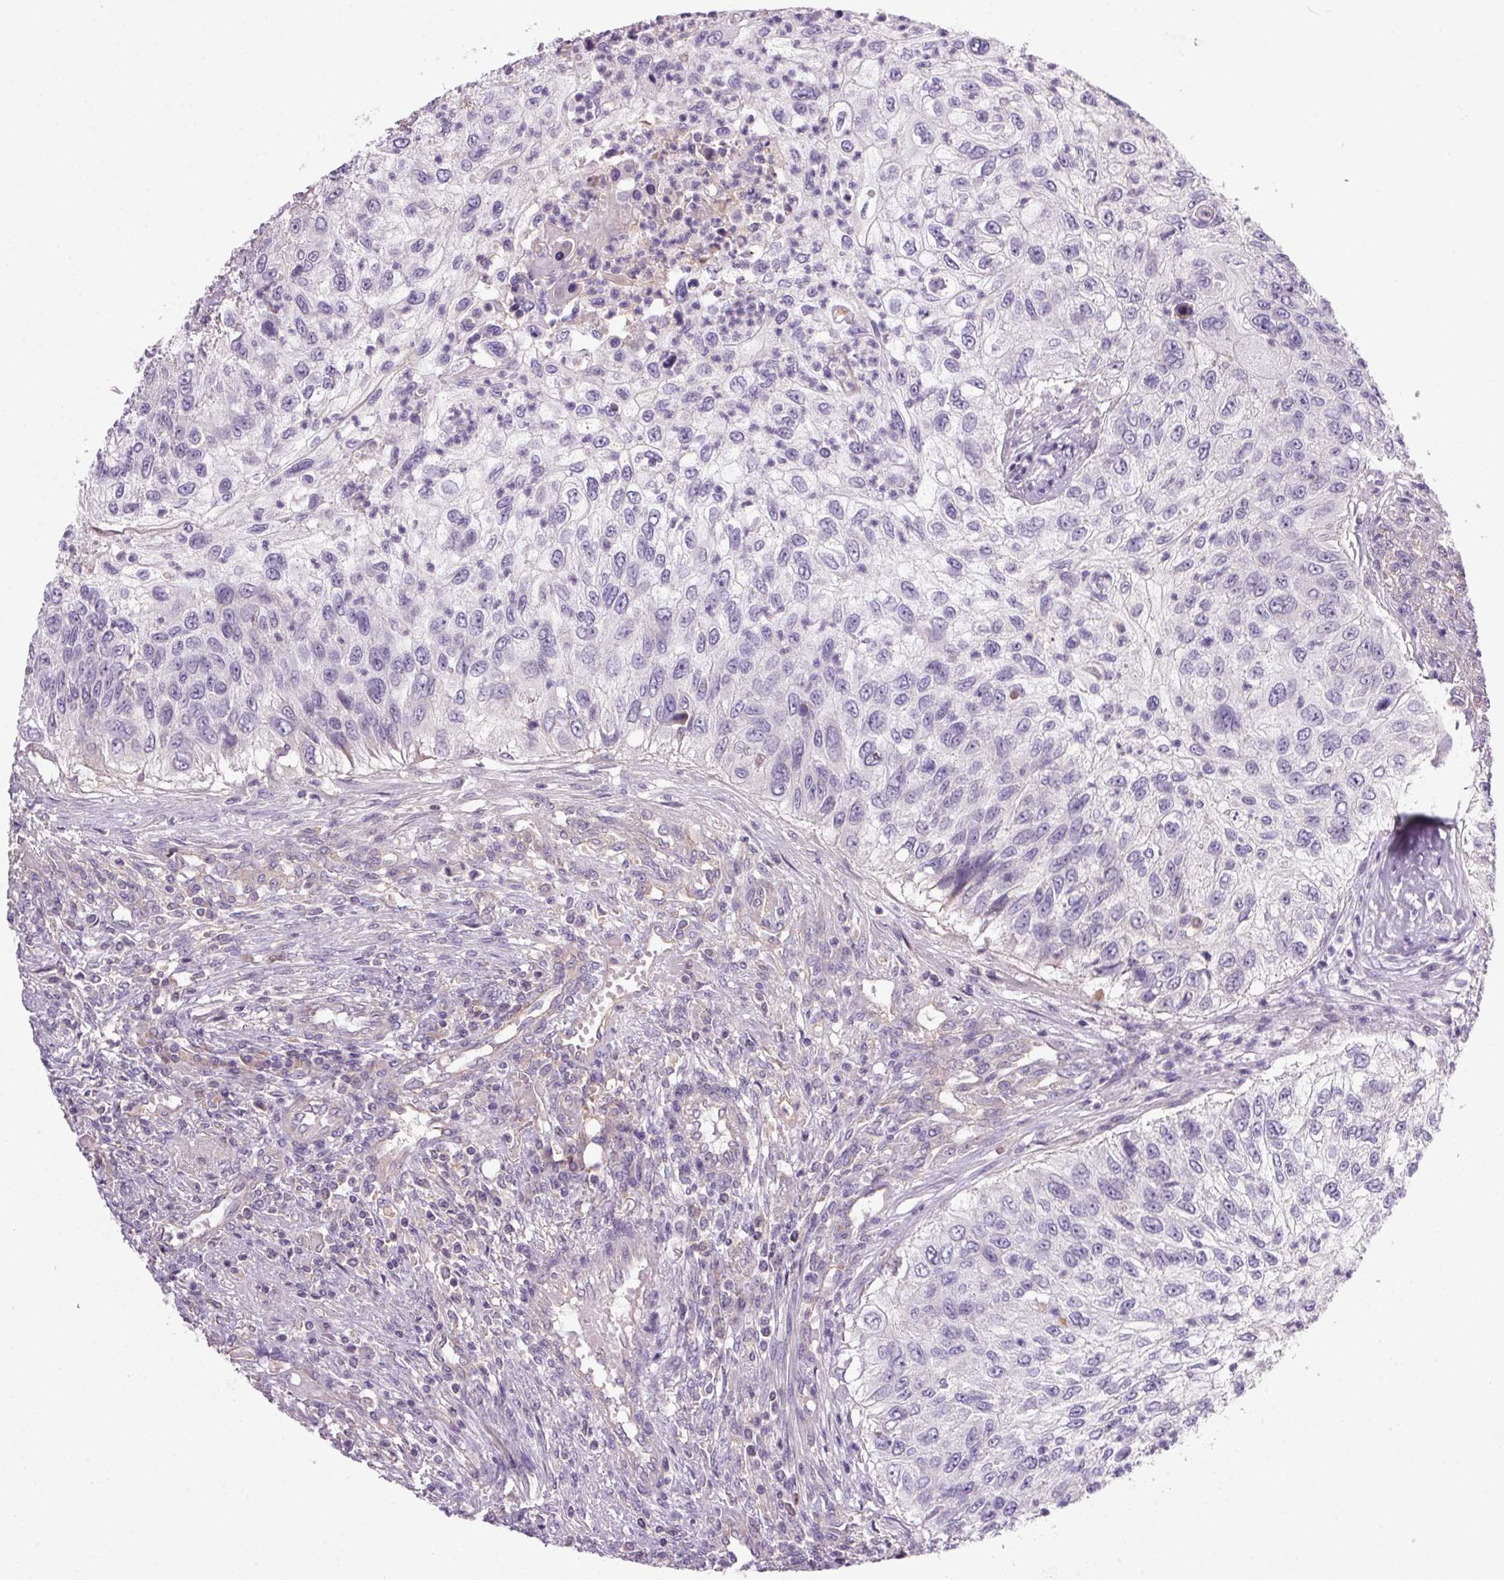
{"staining": {"intensity": "negative", "quantity": "none", "location": "none"}, "tissue": "urothelial cancer", "cell_type": "Tumor cells", "image_type": "cancer", "snomed": [{"axis": "morphology", "description": "Urothelial carcinoma, High grade"}, {"axis": "topography", "description": "Urinary bladder"}], "caption": "An immunohistochemistry image of urothelial cancer is shown. There is no staining in tumor cells of urothelial cancer.", "gene": "APOC4", "patient": {"sex": "female", "age": 60}}